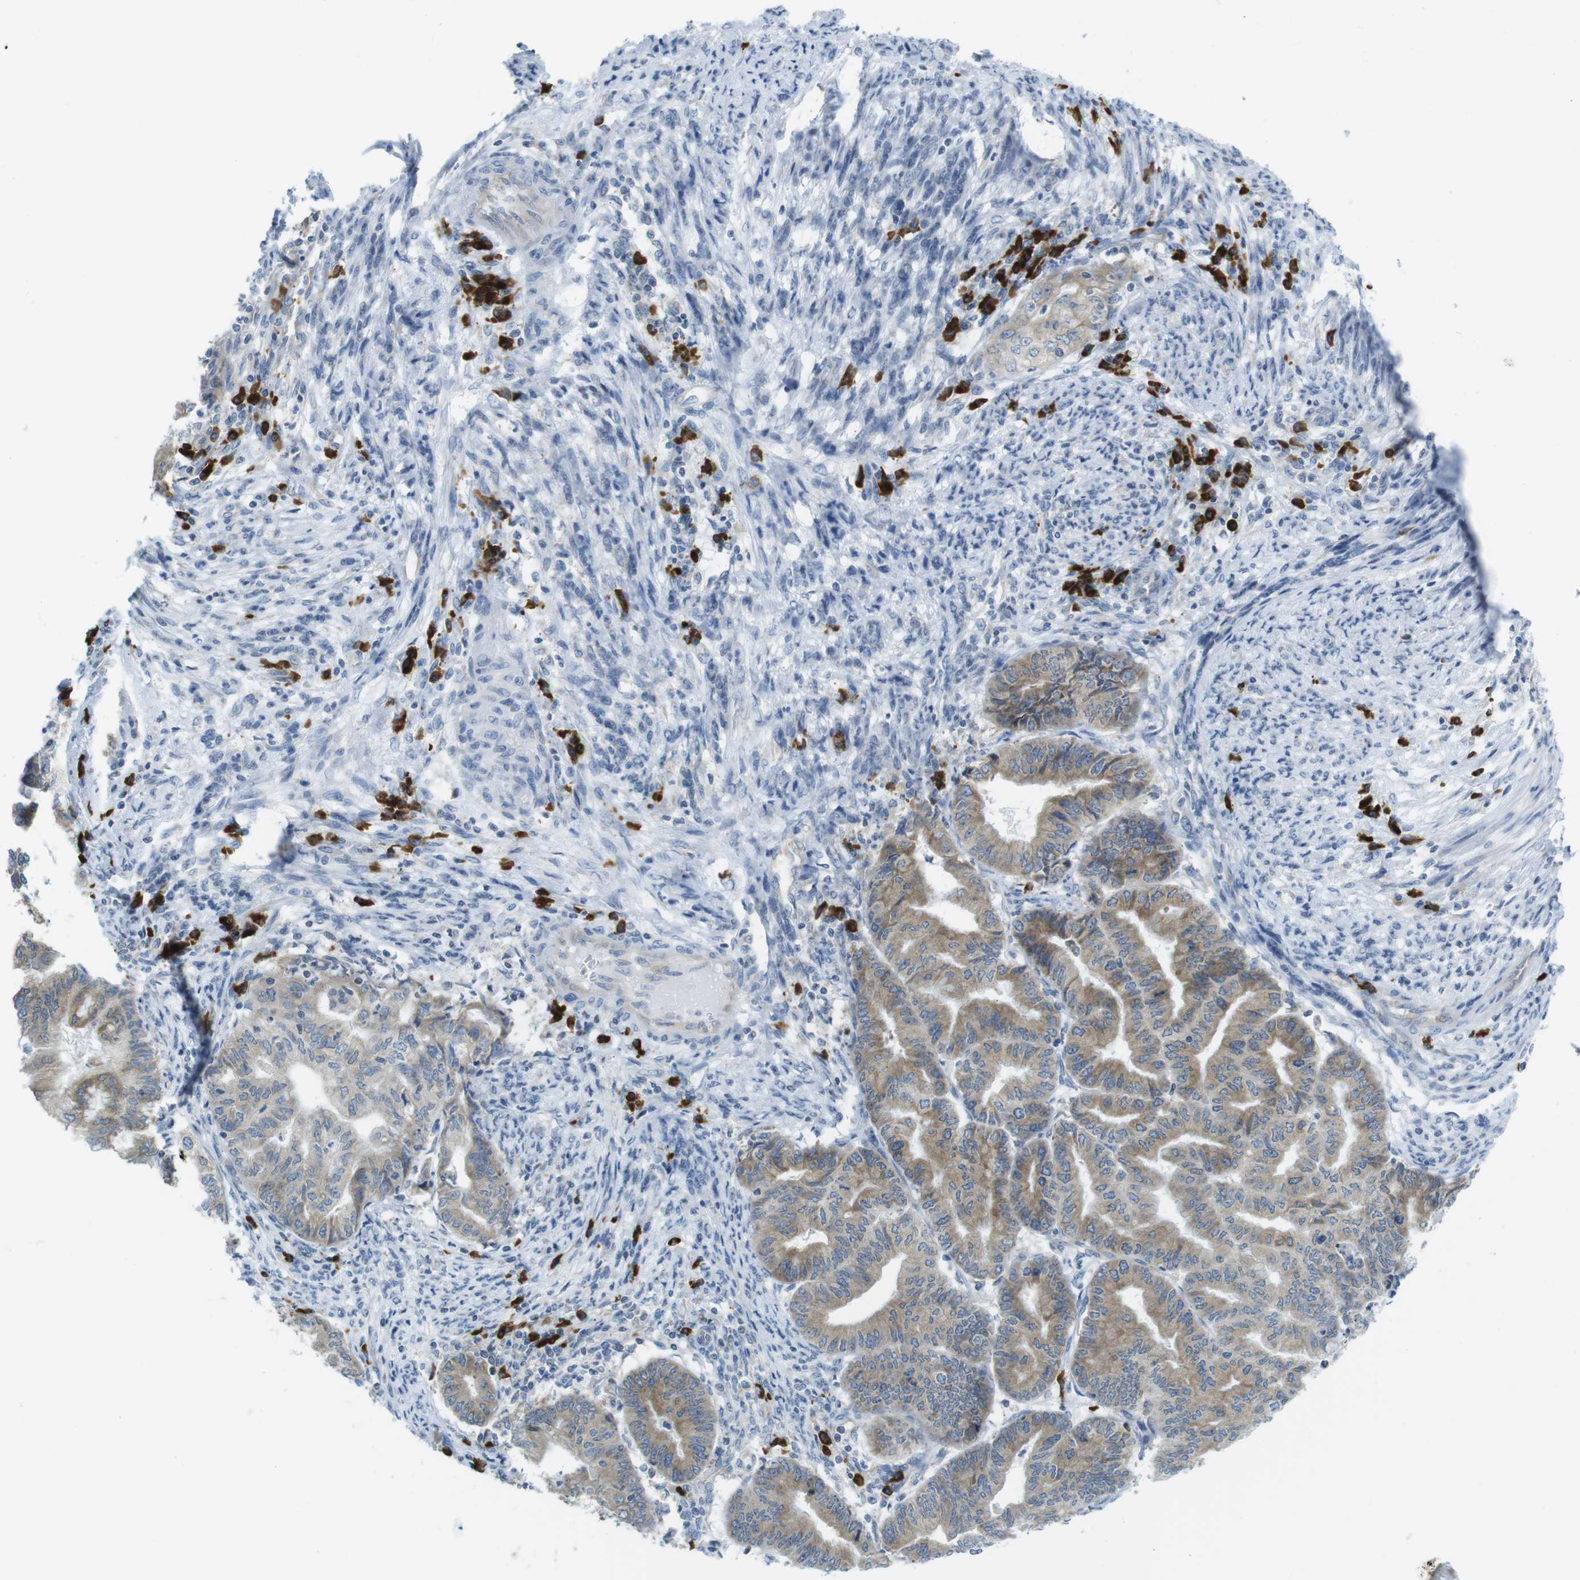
{"staining": {"intensity": "moderate", "quantity": ">75%", "location": "cytoplasmic/membranous"}, "tissue": "endometrial cancer", "cell_type": "Tumor cells", "image_type": "cancer", "snomed": [{"axis": "morphology", "description": "Adenocarcinoma, NOS"}, {"axis": "topography", "description": "Endometrium"}], "caption": "An immunohistochemistry micrograph of neoplastic tissue is shown. Protein staining in brown labels moderate cytoplasmic/membranous positivity in endometrial adenocarcinoma within tumor cells. (IHC, brightfield microscopy, high magnification).", "gene": "CLPTM1L", "patient": {"sex": "female", "age": 79}}